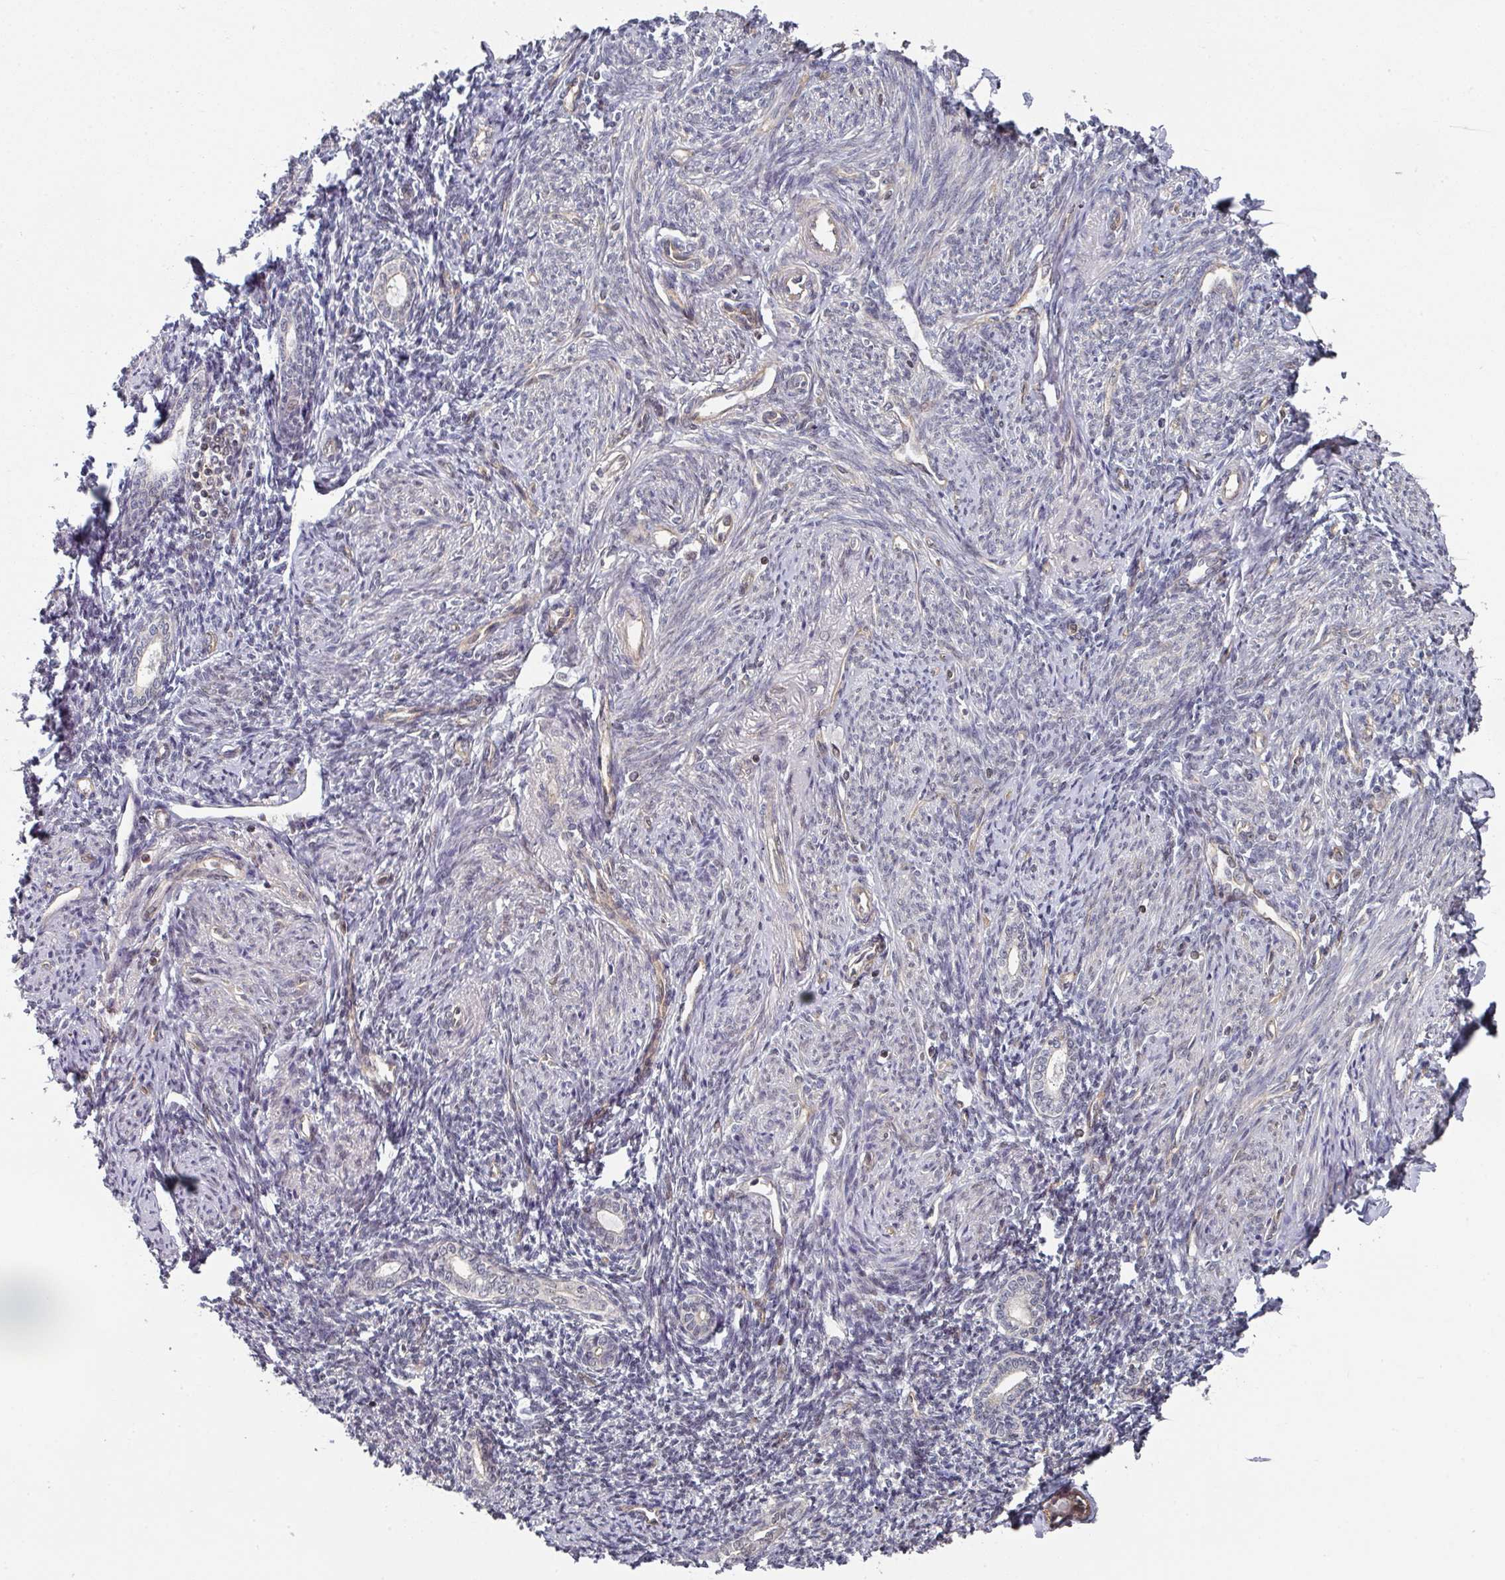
{"staining": {"intensity": "negative", "quantity": "none", "location": "none"}, "tissue": "endometrium", "cell_type": "Cells in endometrial stroma", "image_type": "normal", "snomed": [{"axis": "morphology", "description": "Normal tissue, NOS"}, {"axis": "topography", "description": "Endometrium"}], "caption": "Histopathology image shows no significant protein positivity in cells in endometrial stroma of normal endometrium.", "gene": "PSME3IP1", "patient": {"sex": "female", "age": 63}}